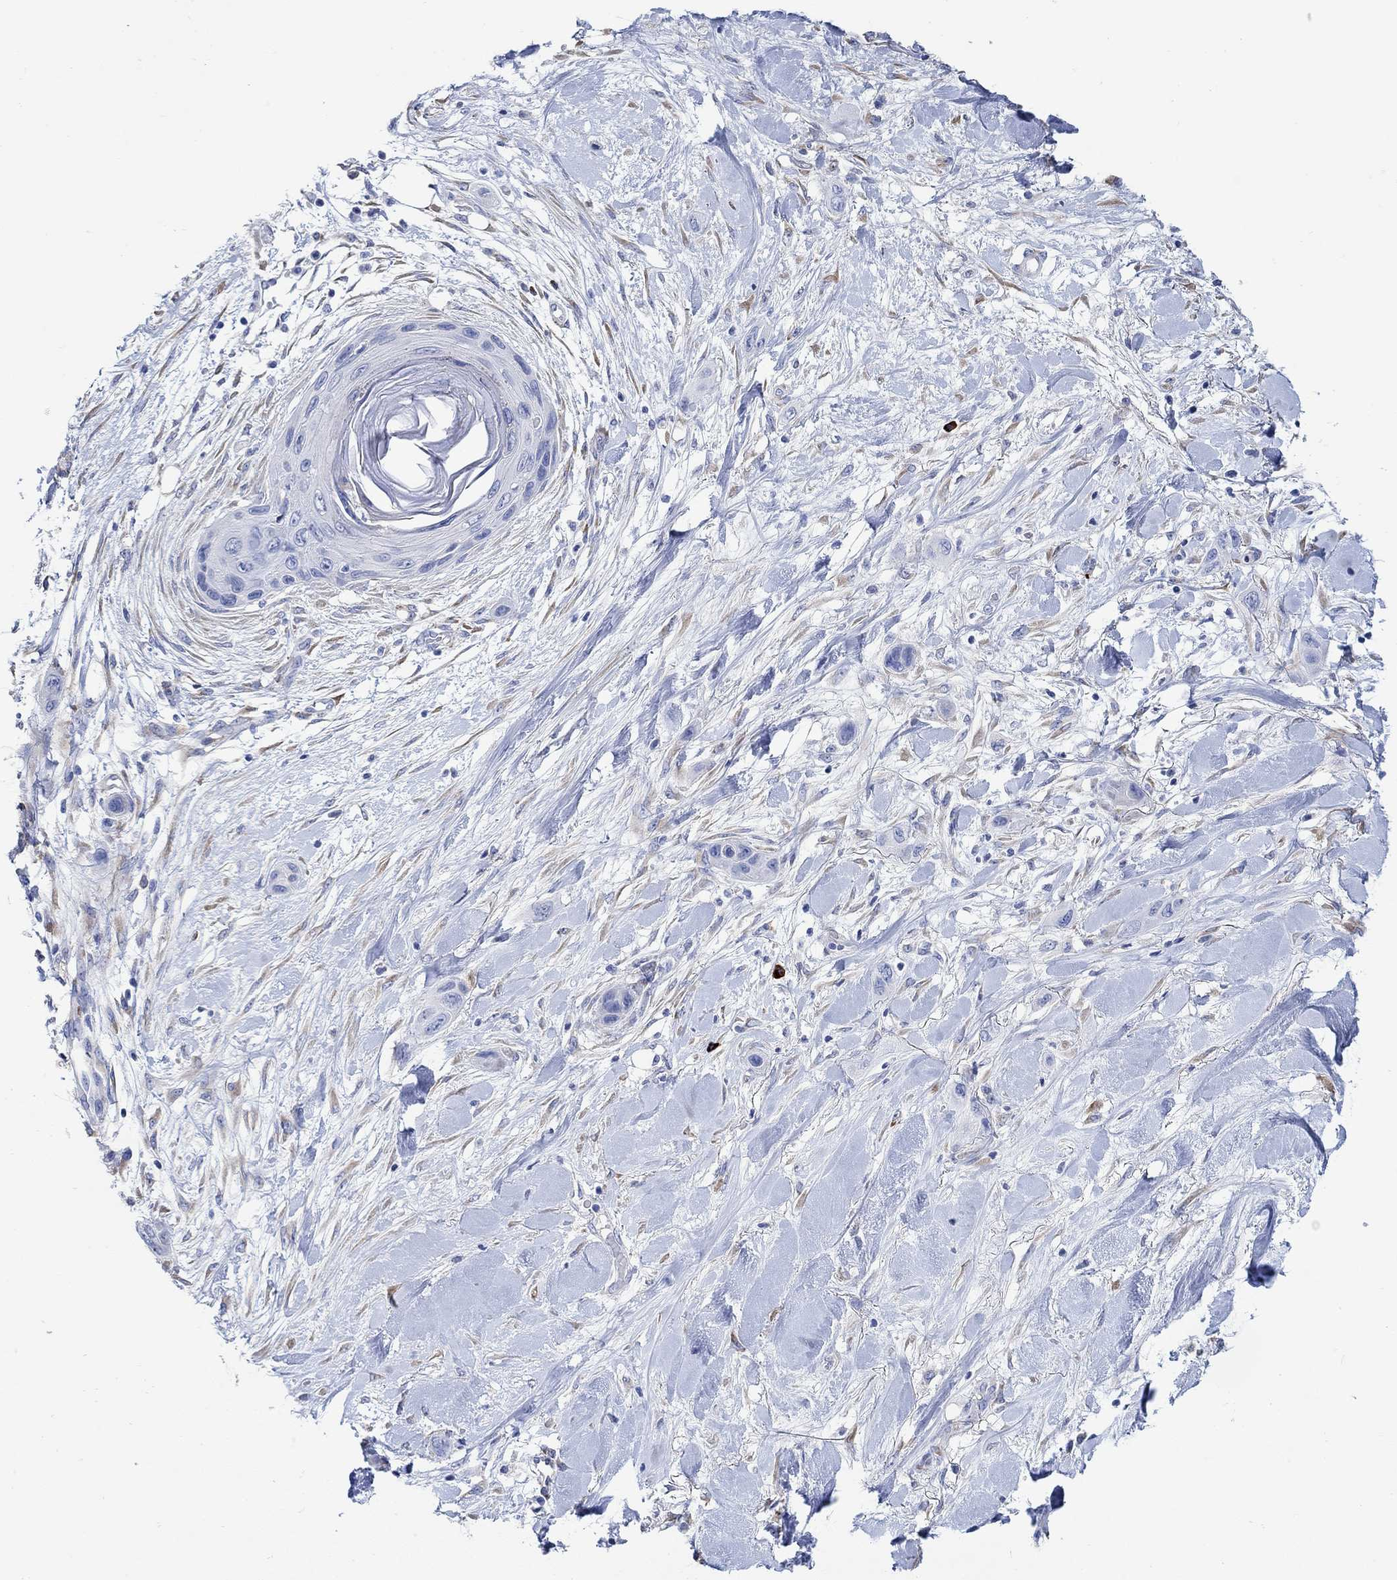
{"staining": {"intensity": "negative", "quantity": "none", "location": "none"}, "tissue": "skin cancer", "cell_type": "Tumor cells", "image_type": "cancer", "snomed": [{"axis": "morphology", "description": "Squamous cell carcinoma, NOS"}, {"axis": "topography", "description": "Skin"}], "caption": "Immunohistochemistry of human skin cancer (squamous cell carcinoma) demonstrates no positivity in tumor cells. Nuclei are stained in blue.", "gene": "P2RY6", "patient": {"sex": "male", "age": 79}}